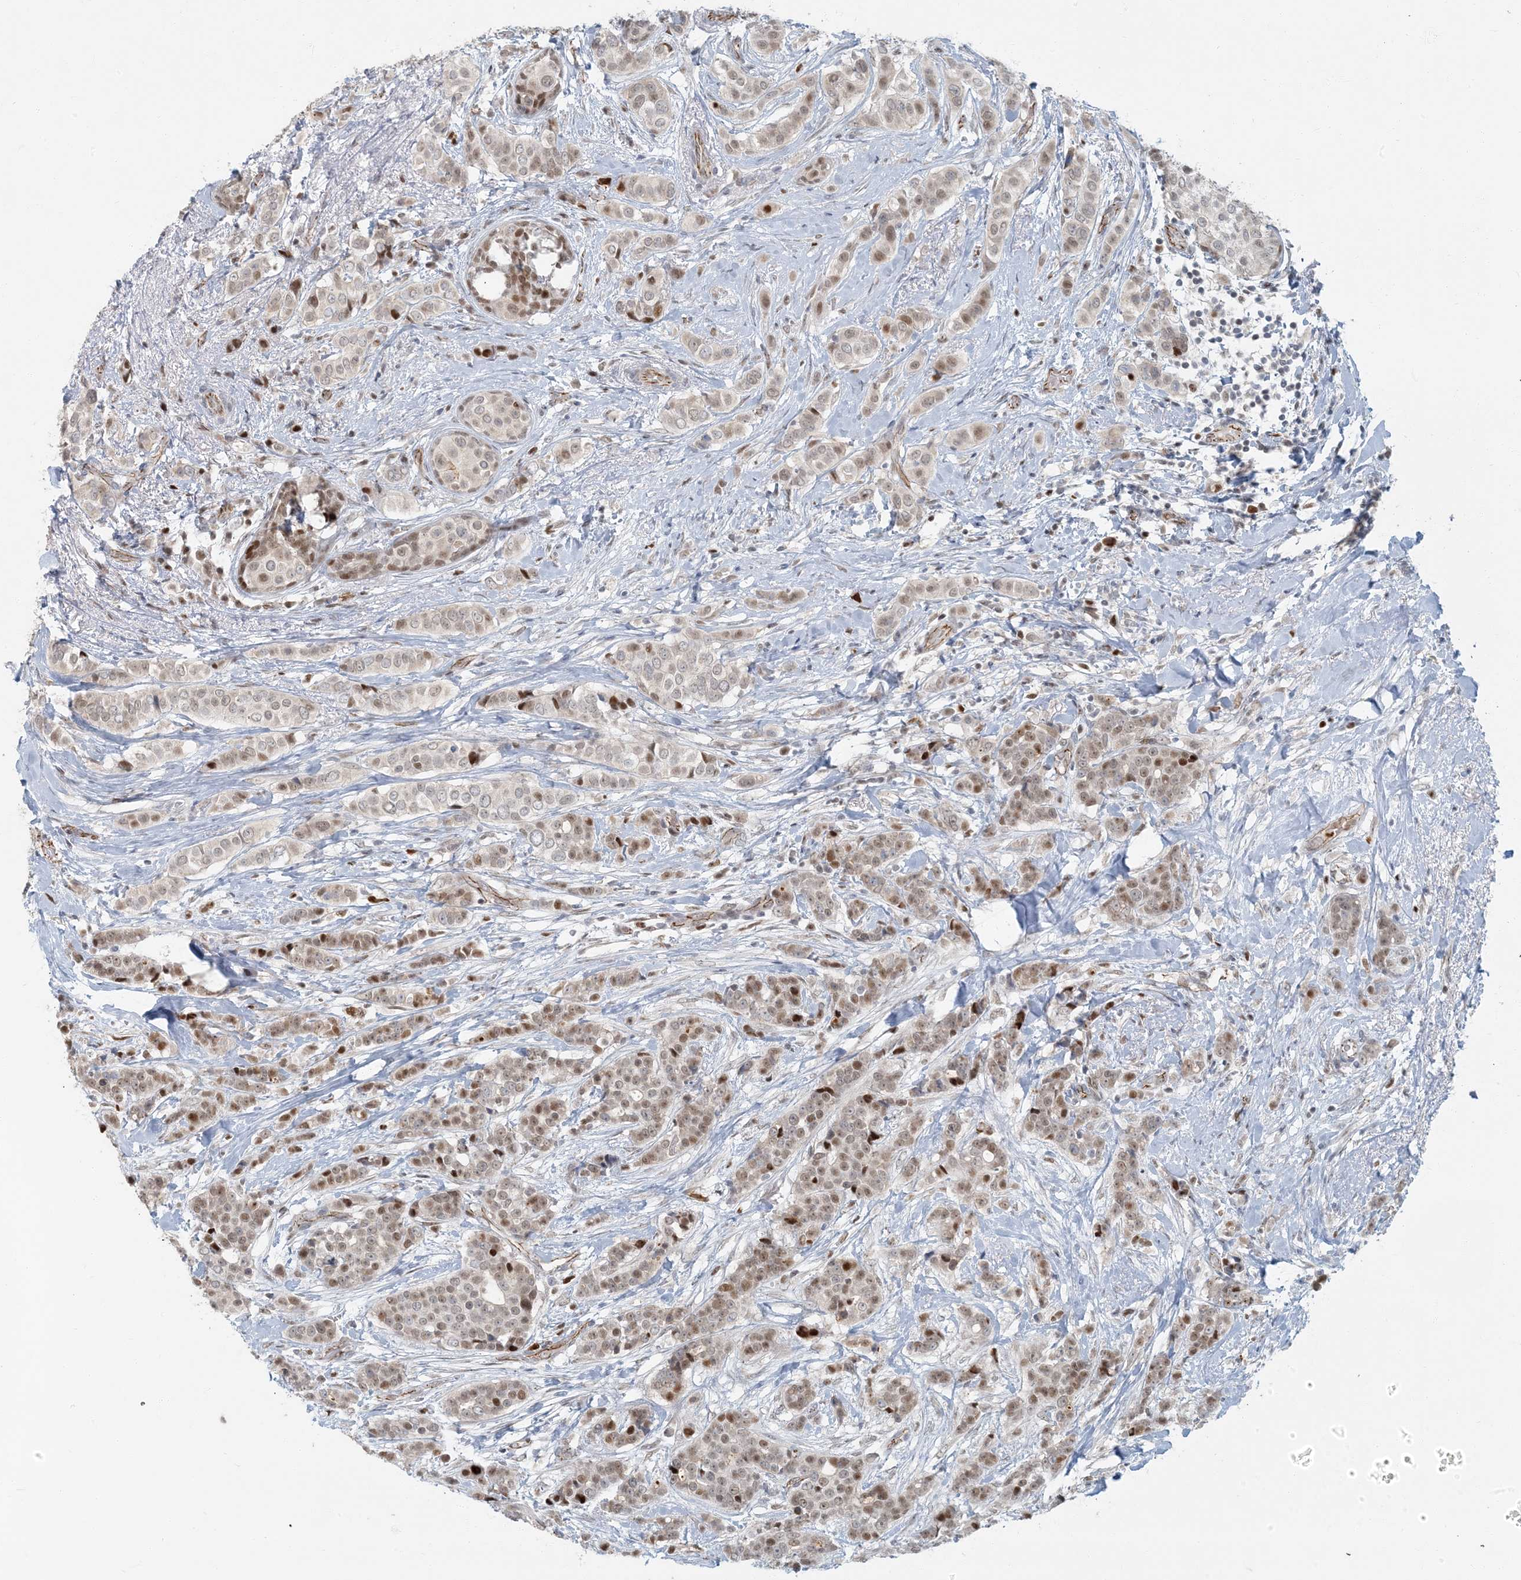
{"staining": {"intensity": "weak", "quantity": ">75%", "location": "nuclear"}, "tissue": "breast cancer", "cell_type": "Tumor cells", "image_type": "cancer", "snomed": [{"axis": "morphology", "description": "Lobular carcinoma"}, {"axis": "topography", "description": "Breast"}], "caption": "About >75% of tumor cells in human breast lobular carcinoma exhibit weak nuclear protein positivity as visualized by brown immunohistochemical staining.", "gene": "AK9", "patient": {"sex": "female", "age": 51}}